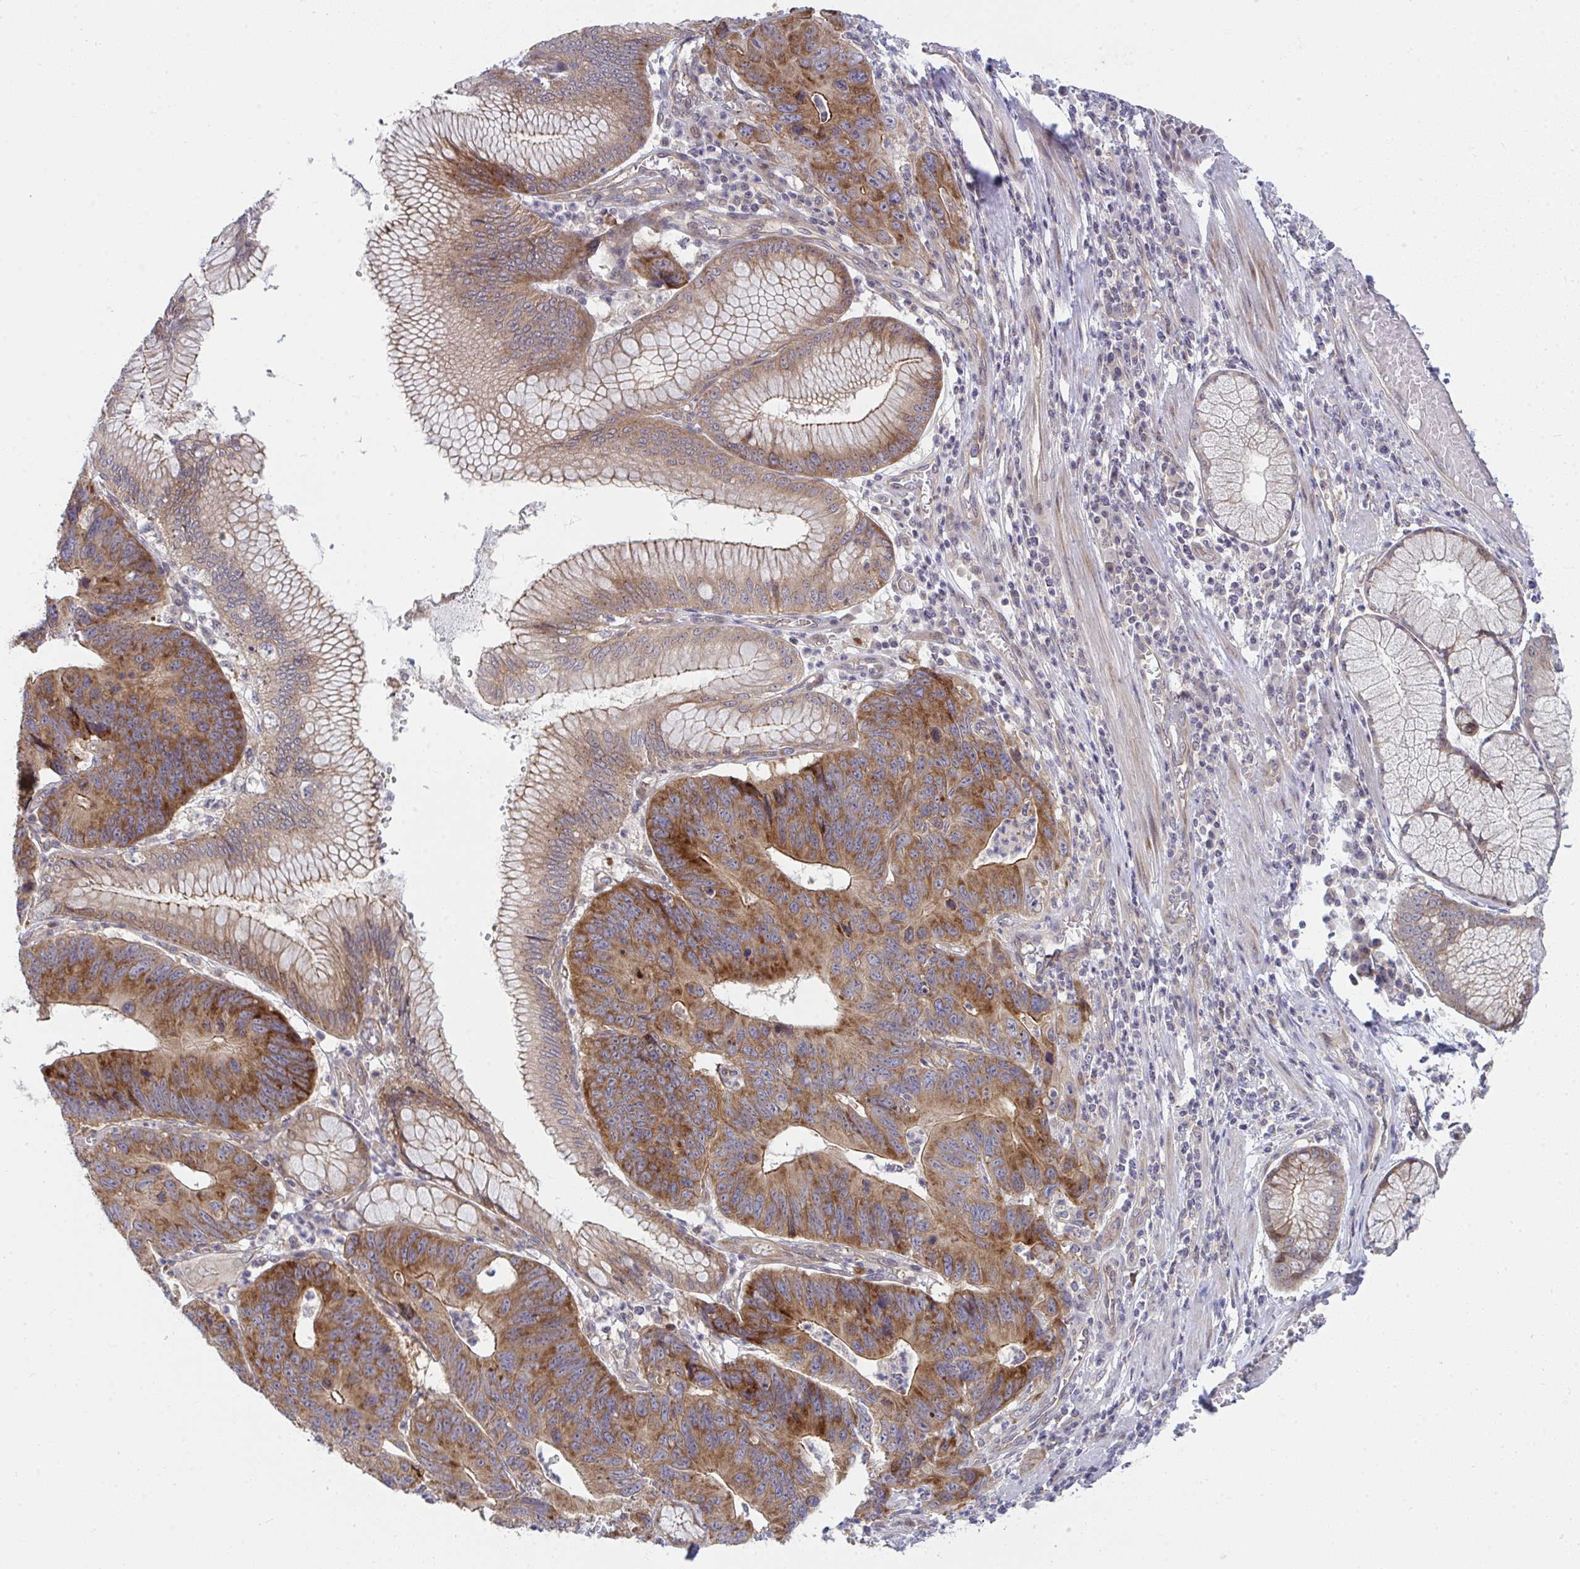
{"staining": {"intensity": "moderate", "quantity": ">75%", "location": "cytoplasmic/membranous"}, "tissue": "stomach cancer", "cell_type": "Tumor cells", "image_type": "cancer", "snomed": [{"axis": "morphology", "description": "Adenocarcinoma, NOS"}, {"axis": "topography", "description": "Stomach"}], "caption": "Immunohistochemistry staining of adenocarcinoma (stomach), which exhibits medium levels of moderate cytoplasmic/membranous positivity in about >75% of tumor cells indicating moderate cytoplasmic/membranous protein staining. The staining was performed using DAB (3,3'-diaminobenzidine) (brown) for protein detection and nuclei were counterstained in hematoxylin (blue).", "gene": "CASP9", "patient": {"sex": "male", "age": 59}}